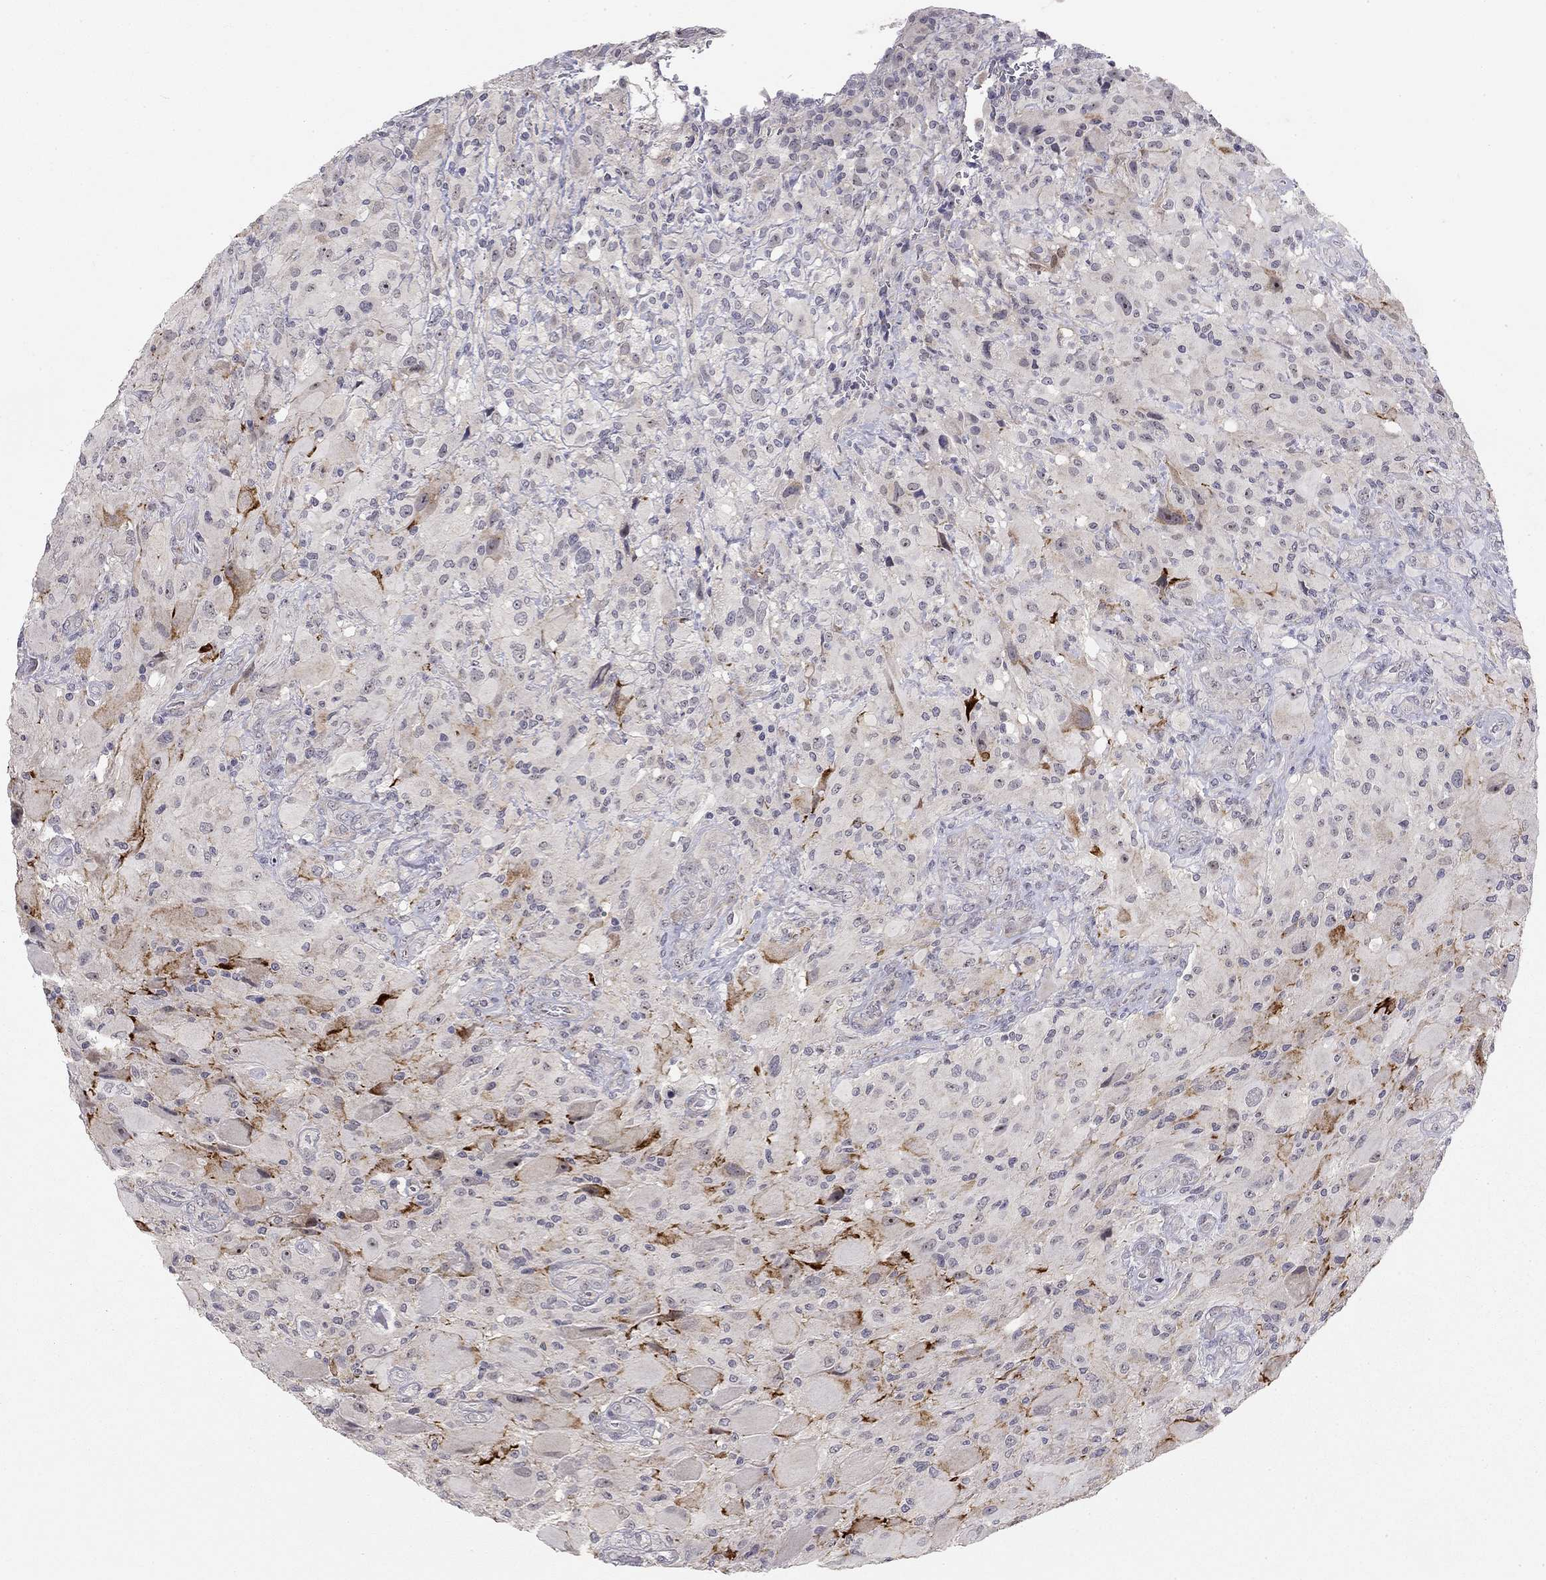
{"staining": {"intensity": "negative", "quantity": "none", "location": "none"}, "tissue": "glioma", "cell_type": "Tumor cells", "image_type": "cancer", "snomed": [{"axis": "morphology", "description": "Glioma, malignant, High grade"}, {"axis": "topography", "description": "Cerebral cortex"}], "caption": "A micrograph of malignant high-grade glioma stained for a protein shows no brown staining in tumor cells. (Brightfield microscopy of DAB (3,3'-diaminobenzidine) immunohistochemistry at high magnification).", "gene": "STXBP6", "patient": {"sex": "male", "age": 35}}